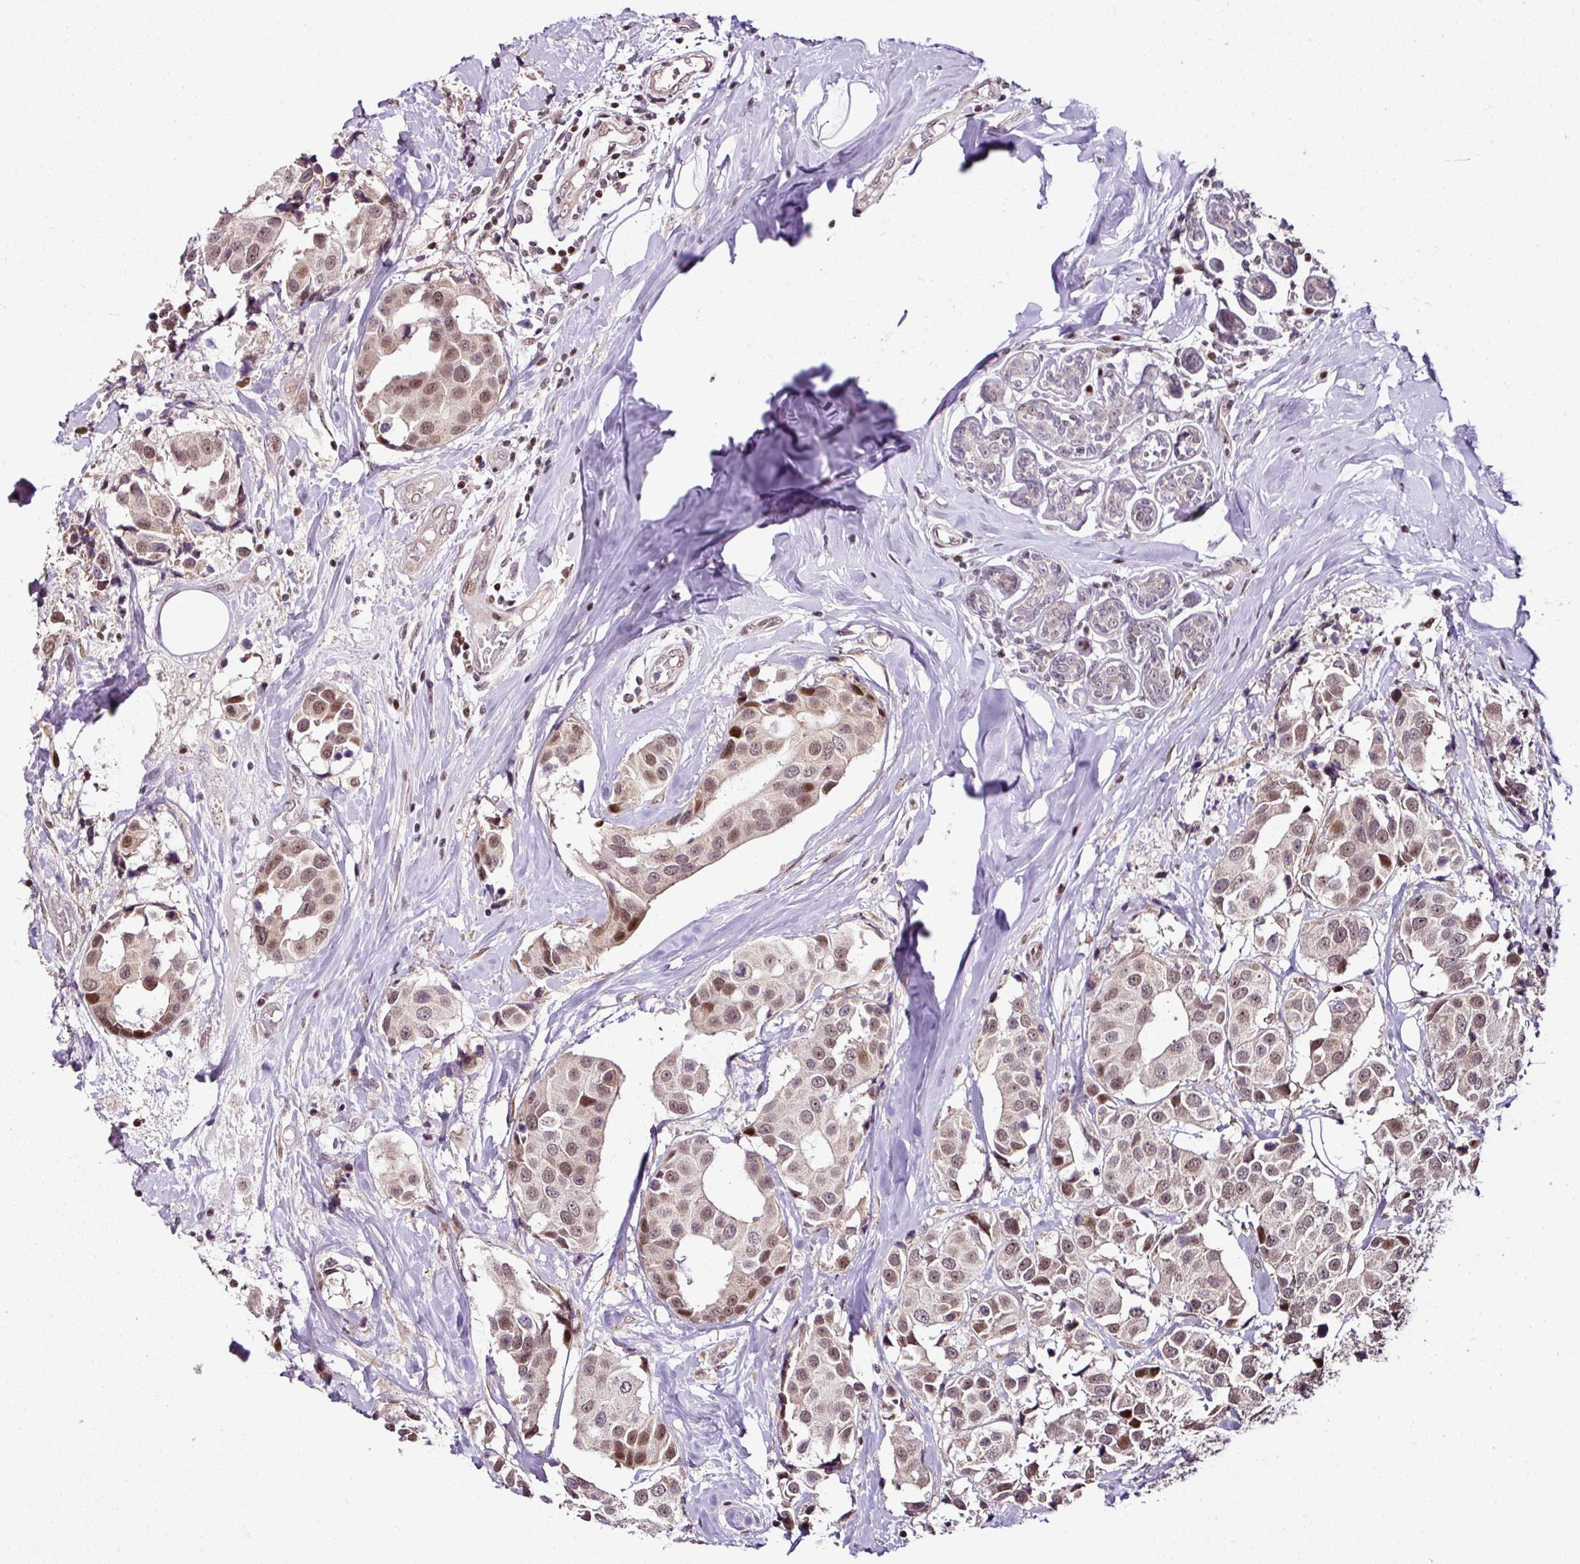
{"staining": {"intensity": "weak", "quantity": ">75%", "location": "nuclear"}, "tissue": "breast cancer", "cell_type": "Tumor cells", "image_type": "cancer", "snomed": [{"axis": "morphology", "description": "Normal tissue, NOS"}, {"axis": "morphology", "description": "Duct carcinoma"}, {"axis": "topography", "description": "Breast"}], "caption": "An image showing weak nuclear staining in about >75% of tumor cells in breast cancer (intraductal carcinoma), as visualized by brown immunohistochemical staining.", "gene": "COPRS", "patient": {"sex": "female", "age": 39}}